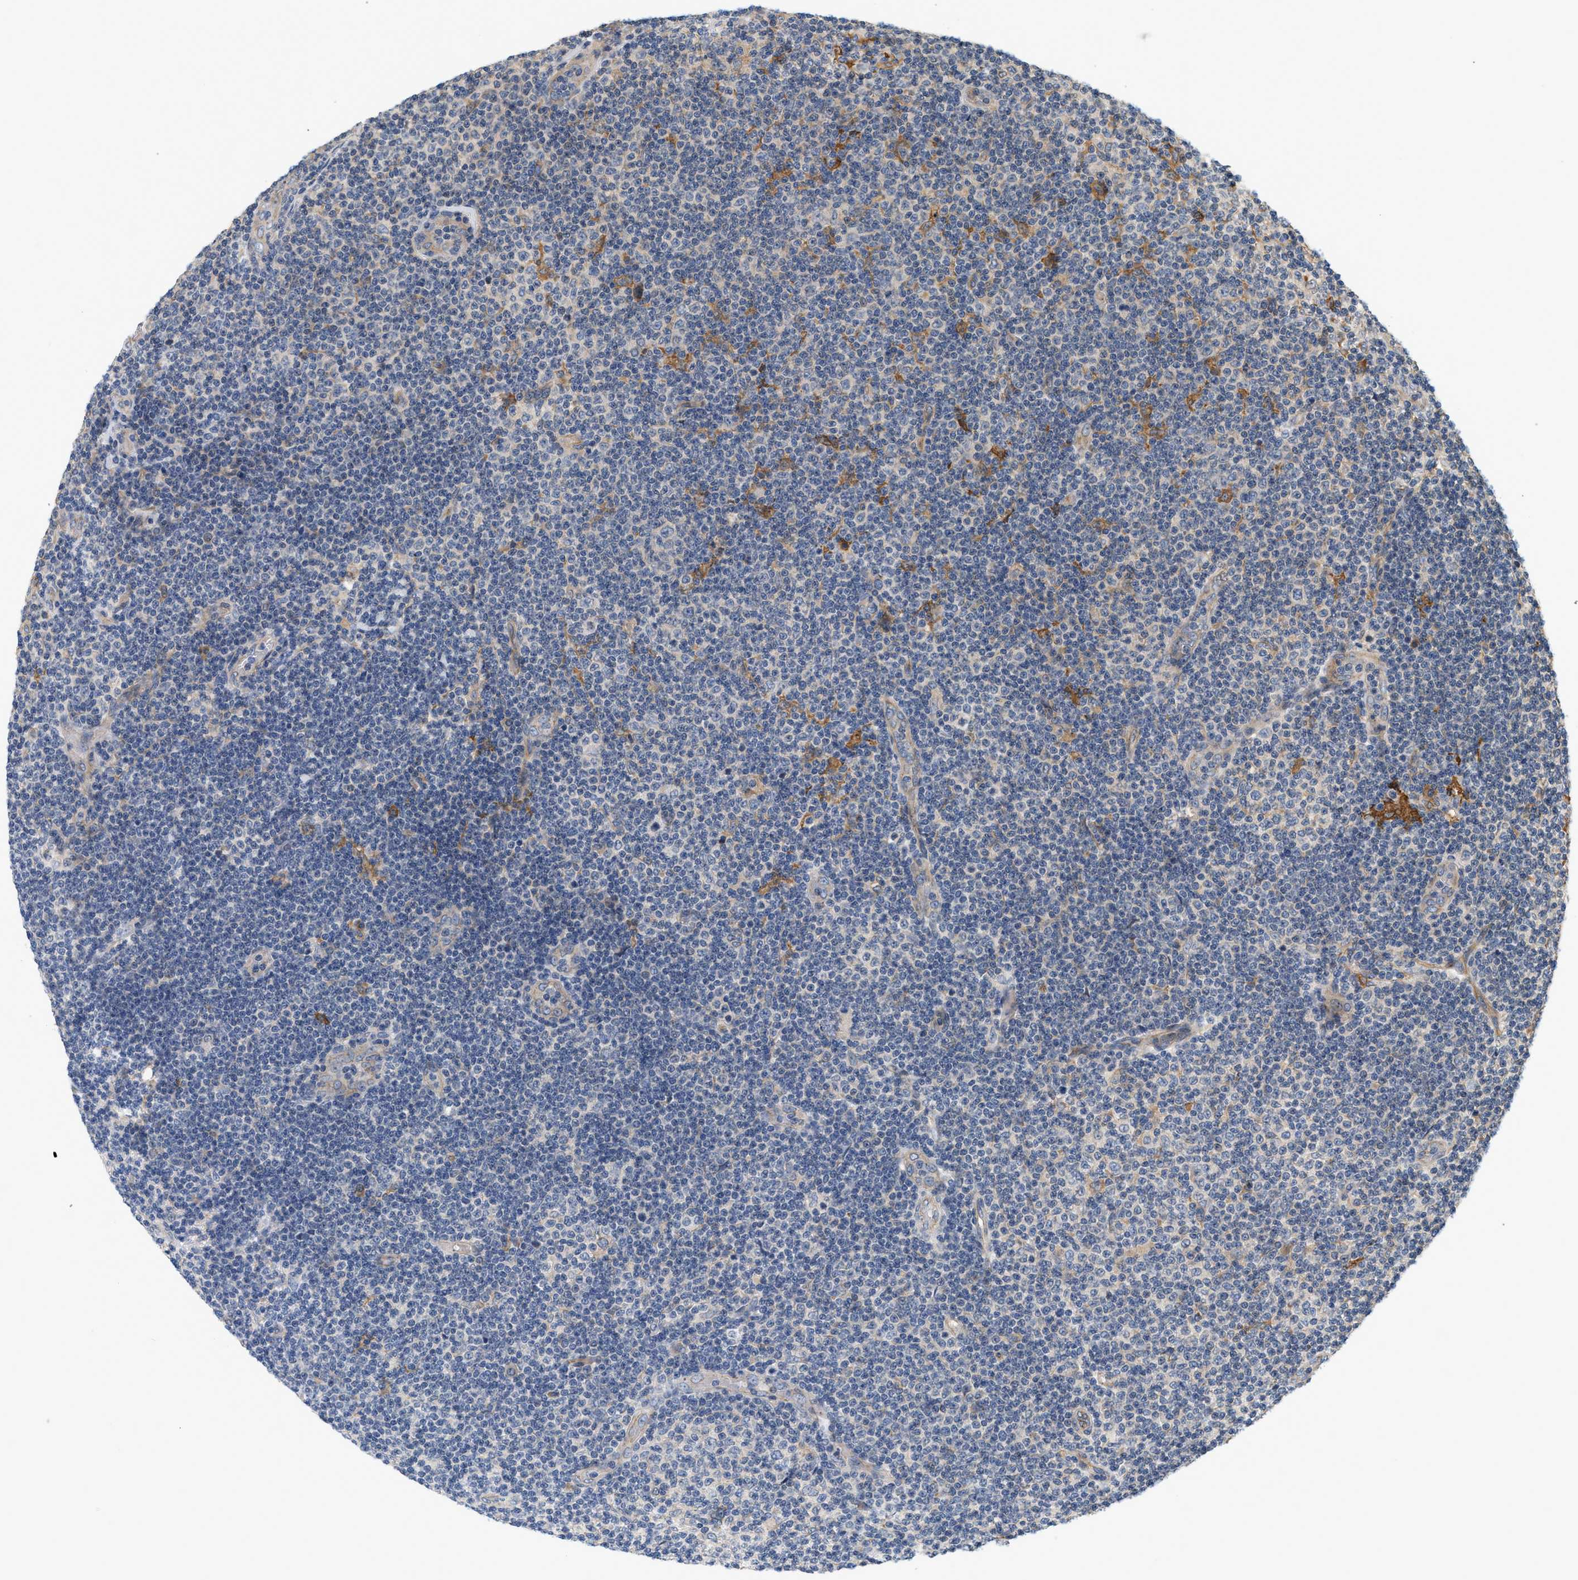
{"staining": {"intensity": "moderate", "quantity": "<25%", "location": "cytoplasmic/membranous"}, "tissue": "lymphoma", "cell_type": "Tumor cells", "image_type": "cancer", "snomed": [{"axis": "morphology", "description": "Malignant lymphoma, non-Hodgkin's type, Low grade"}, {"axis": "topography", "description": "Lymph node"}], "caption": "Brown immunohistochemical staining in lymphoma reveals moderate cytoplasmic/membranous positivity in about <25% of tumor cells.", "gene": "CTXN1", "patient": {"sex": "male", "age": 83}}